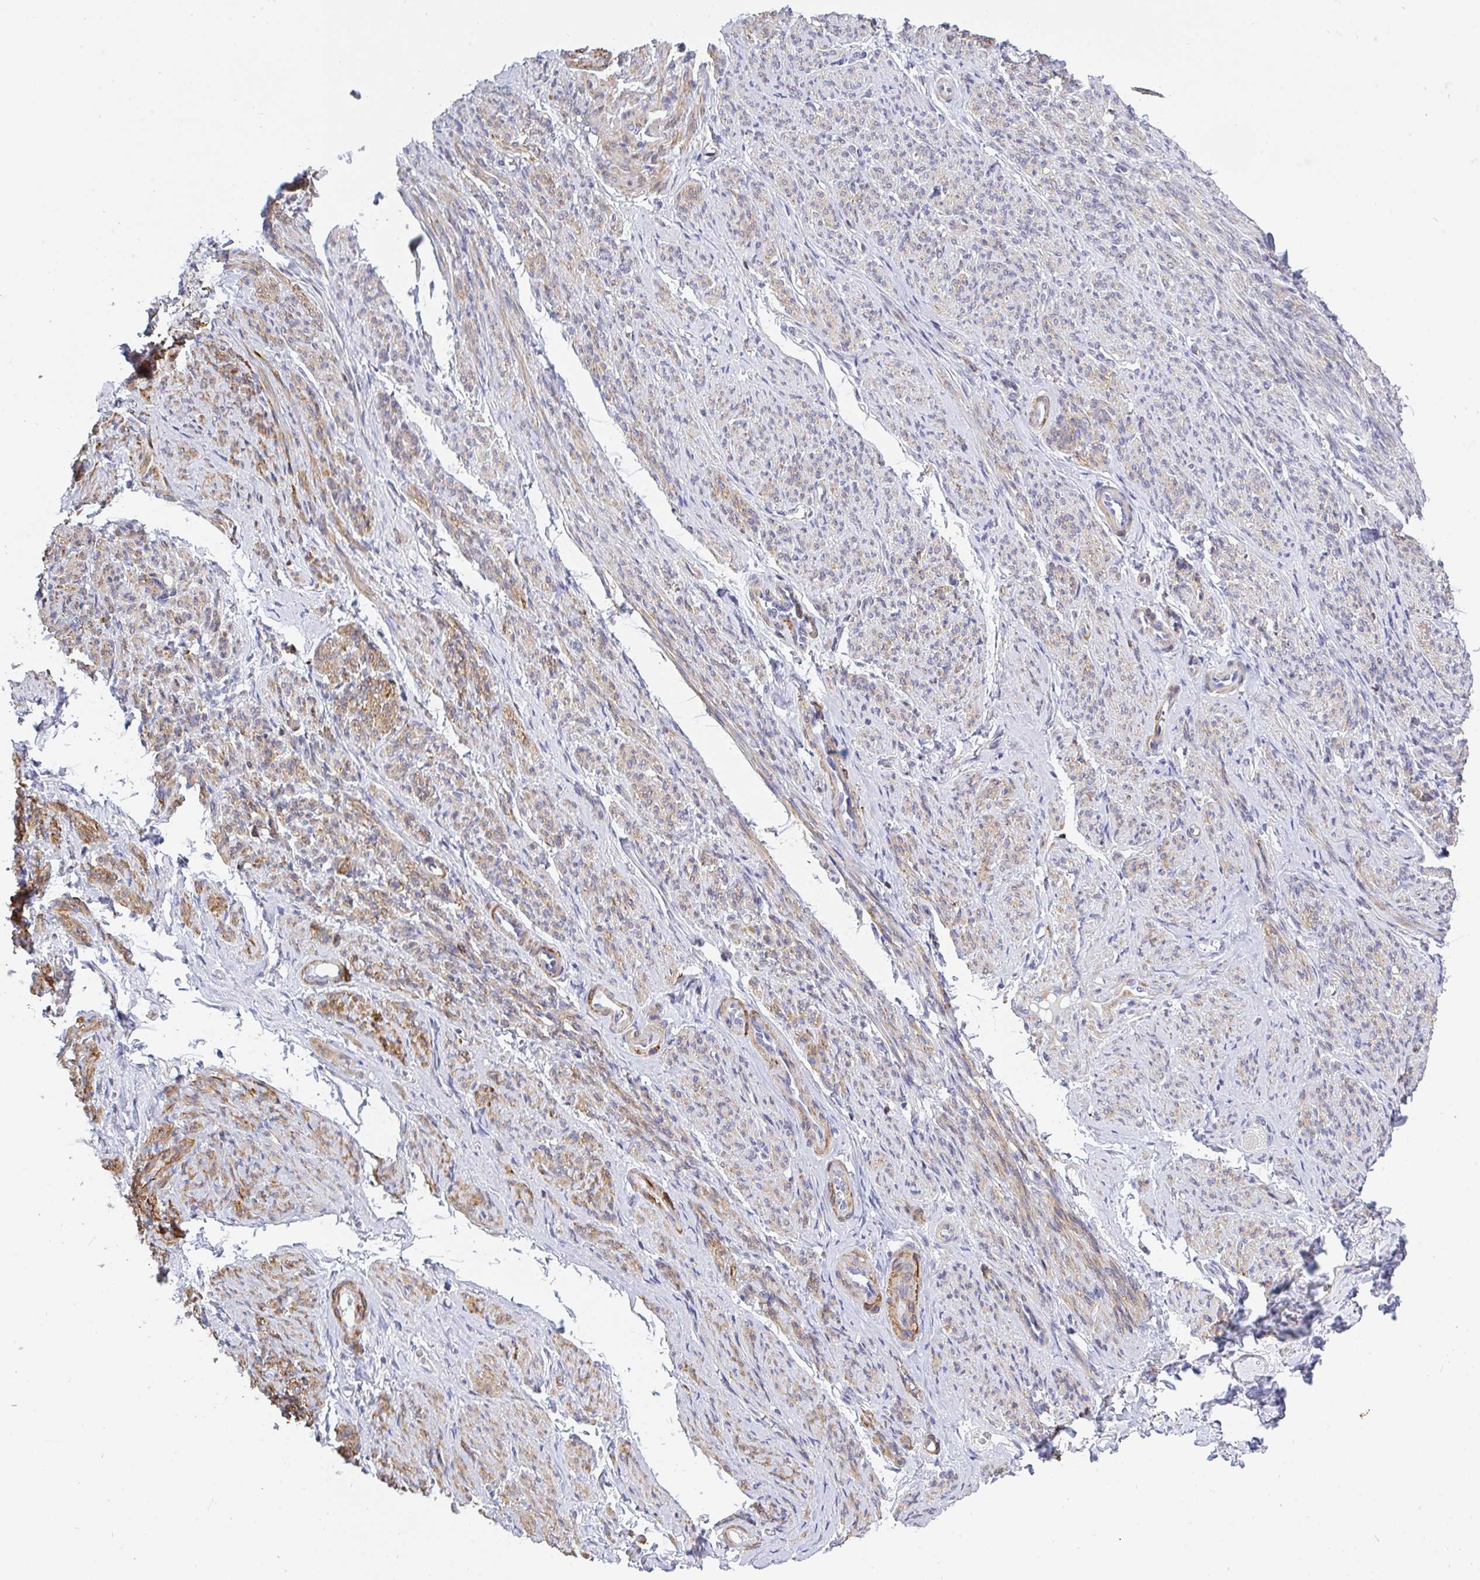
{"staining": {"intensity": "moderate", "quantity": ">75%", "location": "cytoplasmic/membranous"}, "tissue": "smooth muscle", "cell_type": "Smooth muscle cells", "image_type": "normal", "snomed": [{"axis": "morphology", "description": "Normal tissue, NOS"}, {"axis": "topography", "description": "Smooth muscle"}], "caption": "Immunohistochemical staining of benign human smooth muscle displays medium levels of moderate cytoplasmic/membranous staining in approximately >75% of smooth muscle cells. (brown staining indicates protein expression, while blue staining denotes nuclei).", "gene": "FRMD3", "patient": {"sex": "female", "age": 65}}